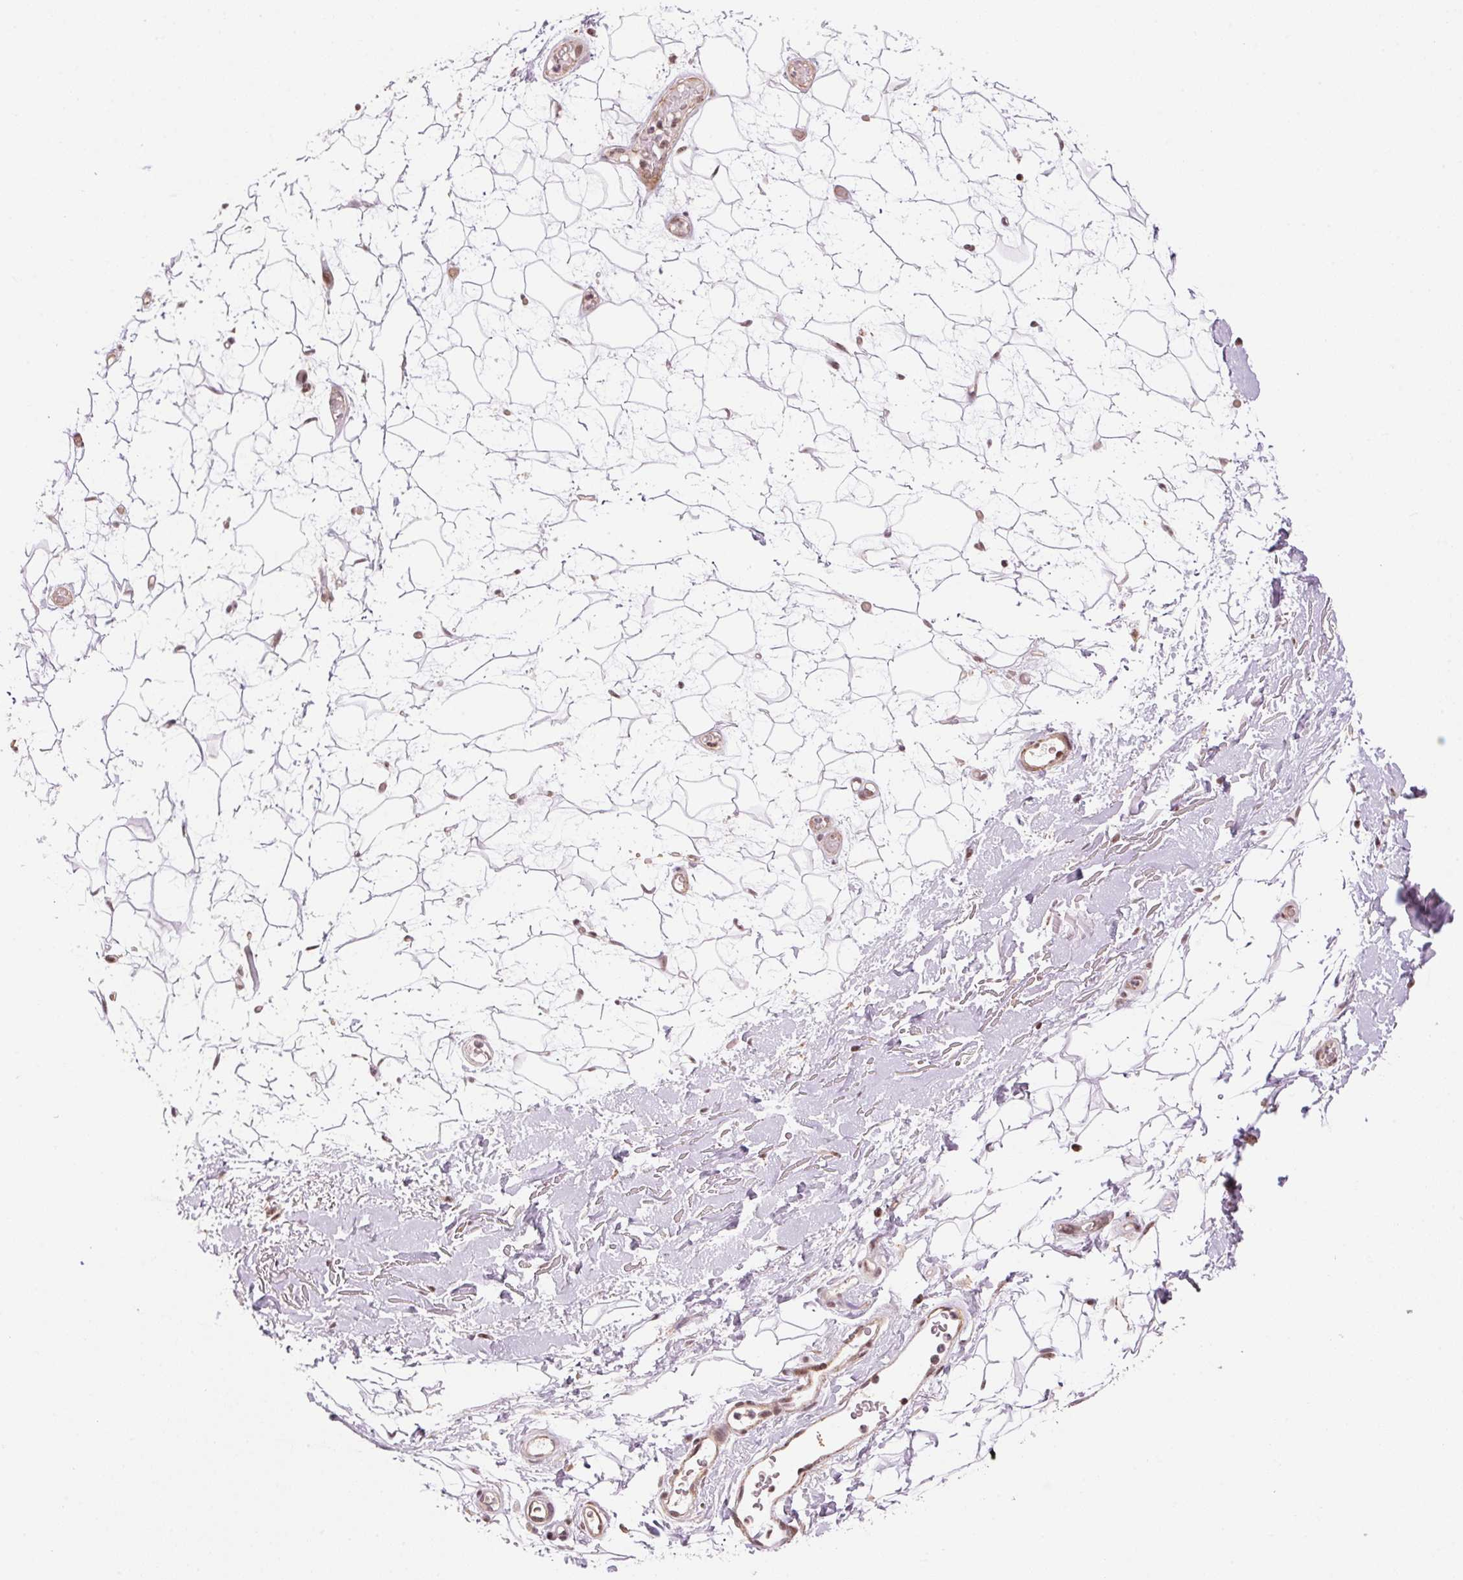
{"staining": {"intensity": "moderate", "quantity": "<25%", "location": "nuclear"}, "tissue": "adipose tissue", "cell_type": "Adipocytes", "image_type": "normal", "snomed": [{"axis": "morphology", "description": "Normal tissue, NOS"}, {"axis": "topography", "description": "Anal"}, {"axis": "topography", "description": "Peripheral nerve tissue"}], "caption": "Approximately <25% of adipocytes in normal human adipose tissue display moderate nuclear protein positivity as visualized by brown immunohistochemical staining.", "gene": "HNRNPDL", "patient": {"sex": "male", "age": 78}}